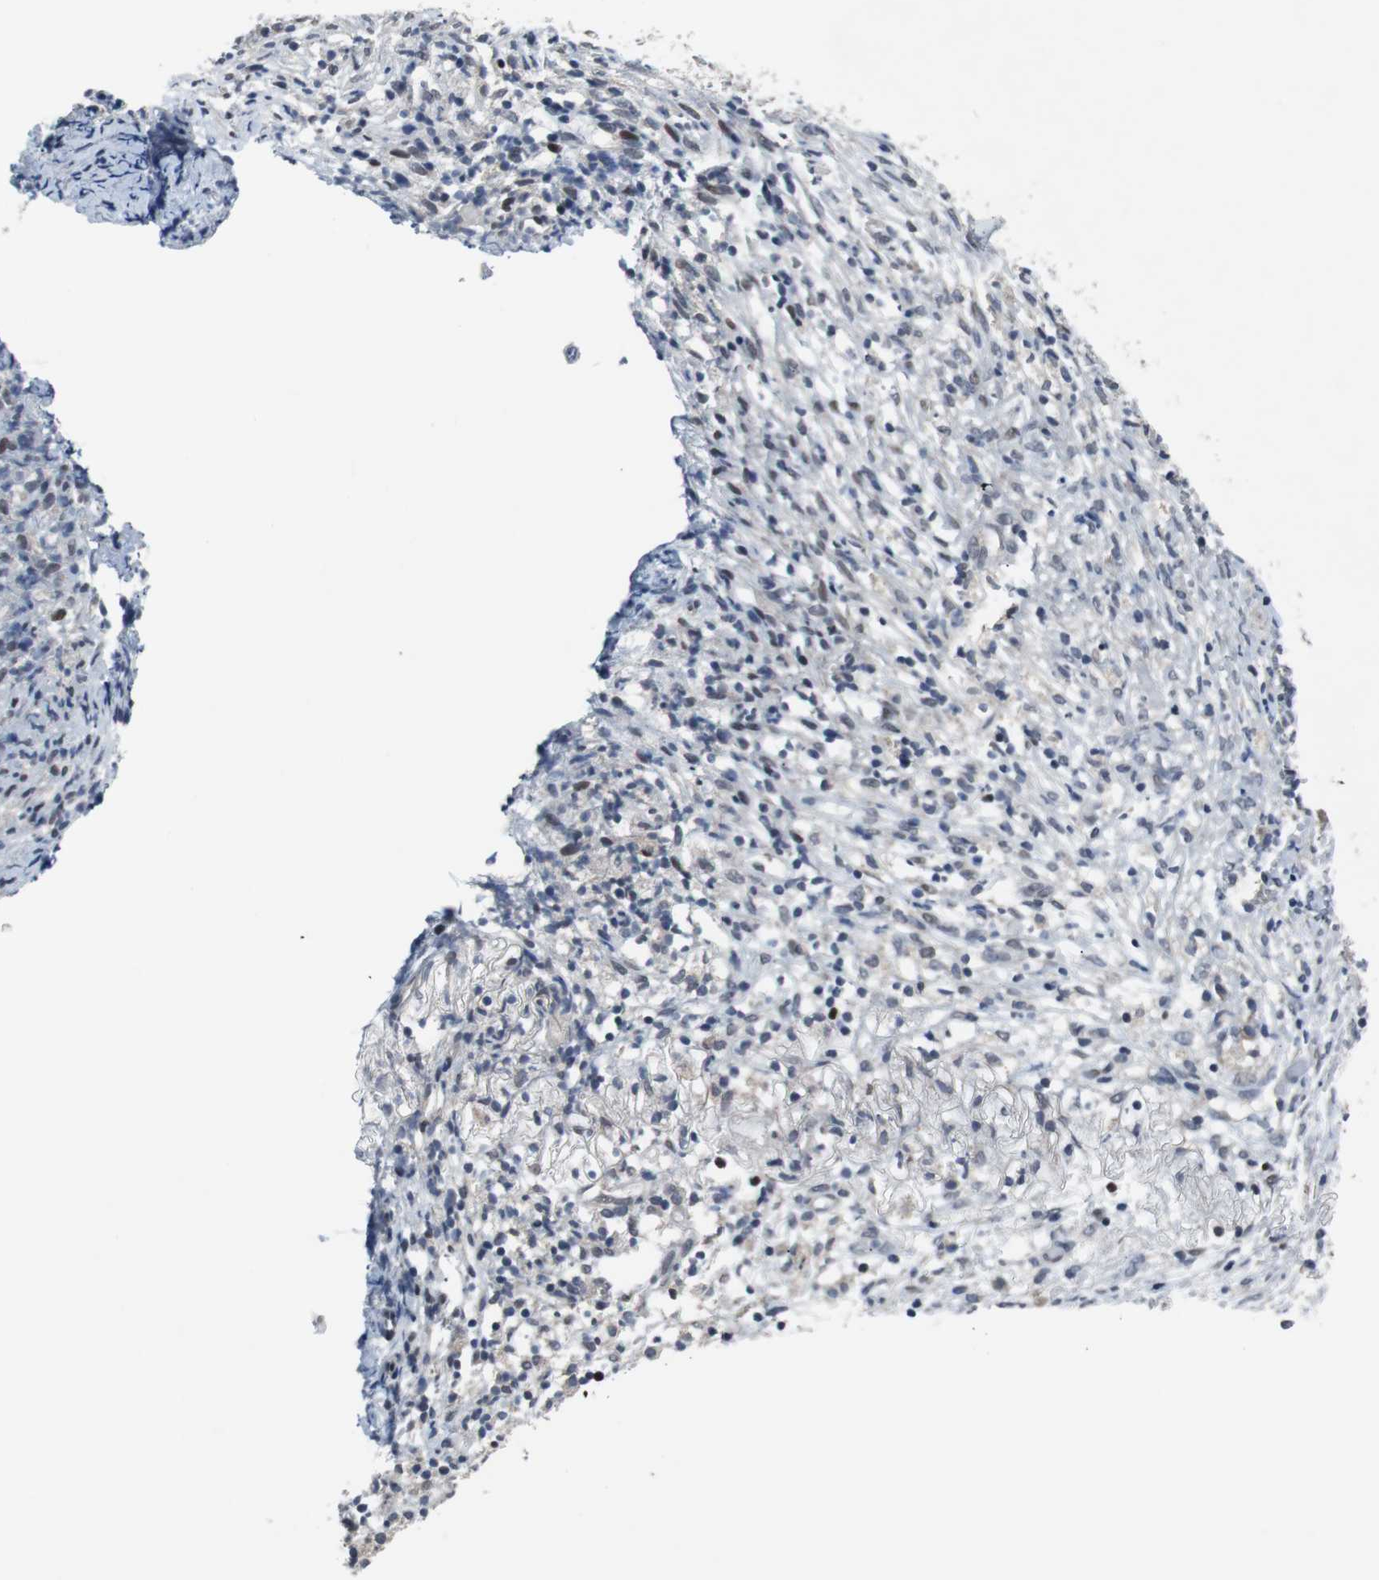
{"staining": {"intensity": "weak", "quantity": "<25%", "location": "cytoplasmic/membranous"}, "tissue": "ovarian cancer", "cell_type": "Tumor cells", "image_type": "cancer", "snomed": [{"axis": "morphology", "description": "Carcinoma, endometroid"}, {"axis": "topography", "description": "Ovary"}], "caption": "Ovarian cancer stained for a protein using immunohistochemistry (IHC) demonstrates no expression tumor cells.", "gene": "TP63", "patient": {"sex": "female", "age": 42}}